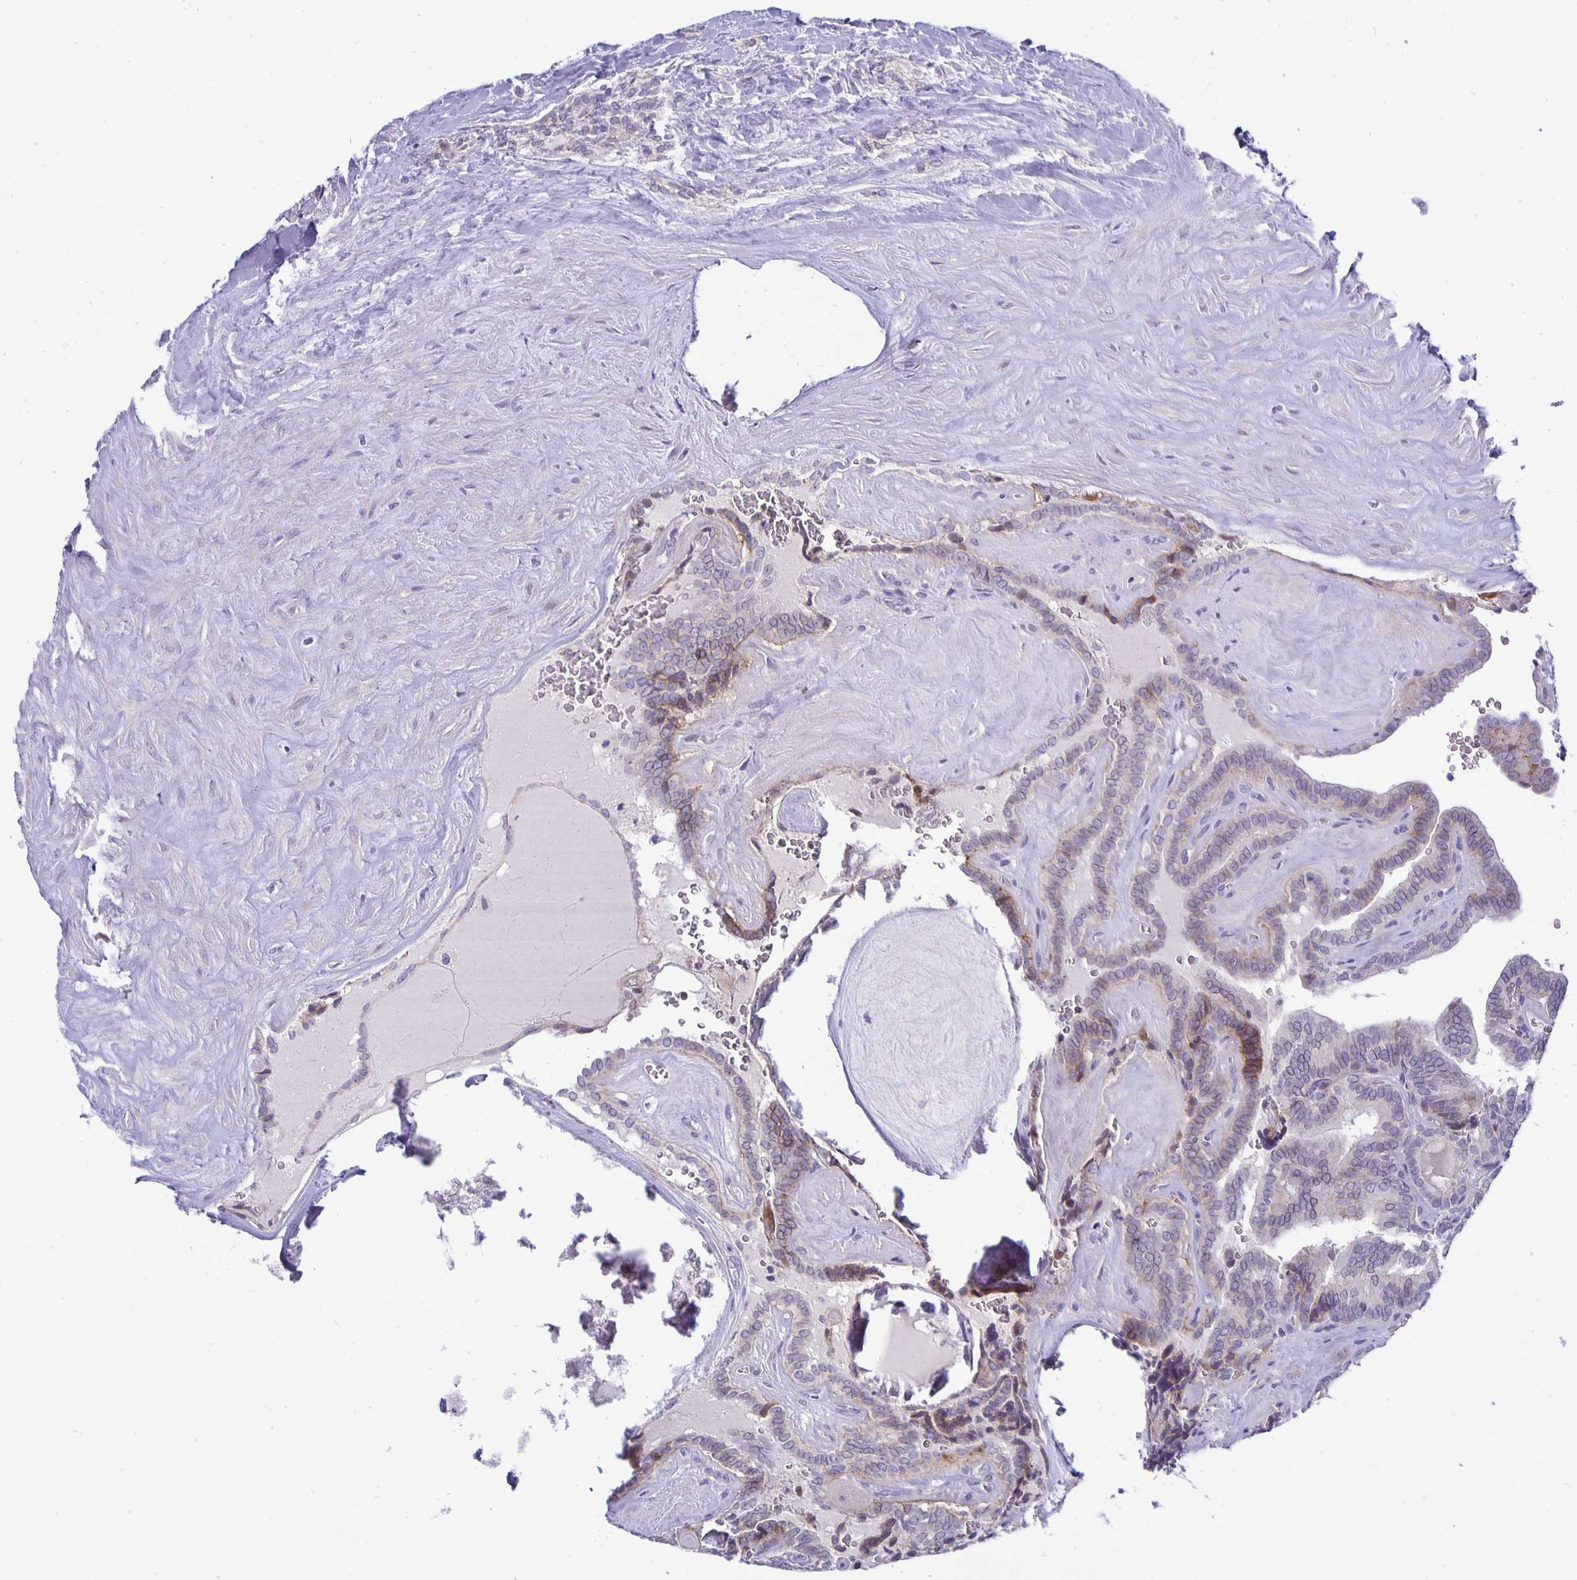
{"staining": {"intensity": "weak", "quantity": "<25%", "location": "cytoplasmic/membranous,nuclear"}, "tissue": "thyroid cancer", "cell_type": "Tumor cells", "image_type": "cancer", "snomed": [{"axis": "morphology", "description": "Papillary adenocarcinoma, NOS"}, {"axis": "topography", "description": "Thyroid gland"}], "caption": "Immunohistochemistry histopathology image of neoplastic tissue: thyroid cancer stained with DAB shows no significant protein expression in tumor cells.", "gene": "ERBB2", "patient": {"sex": "female", "age": 21}}